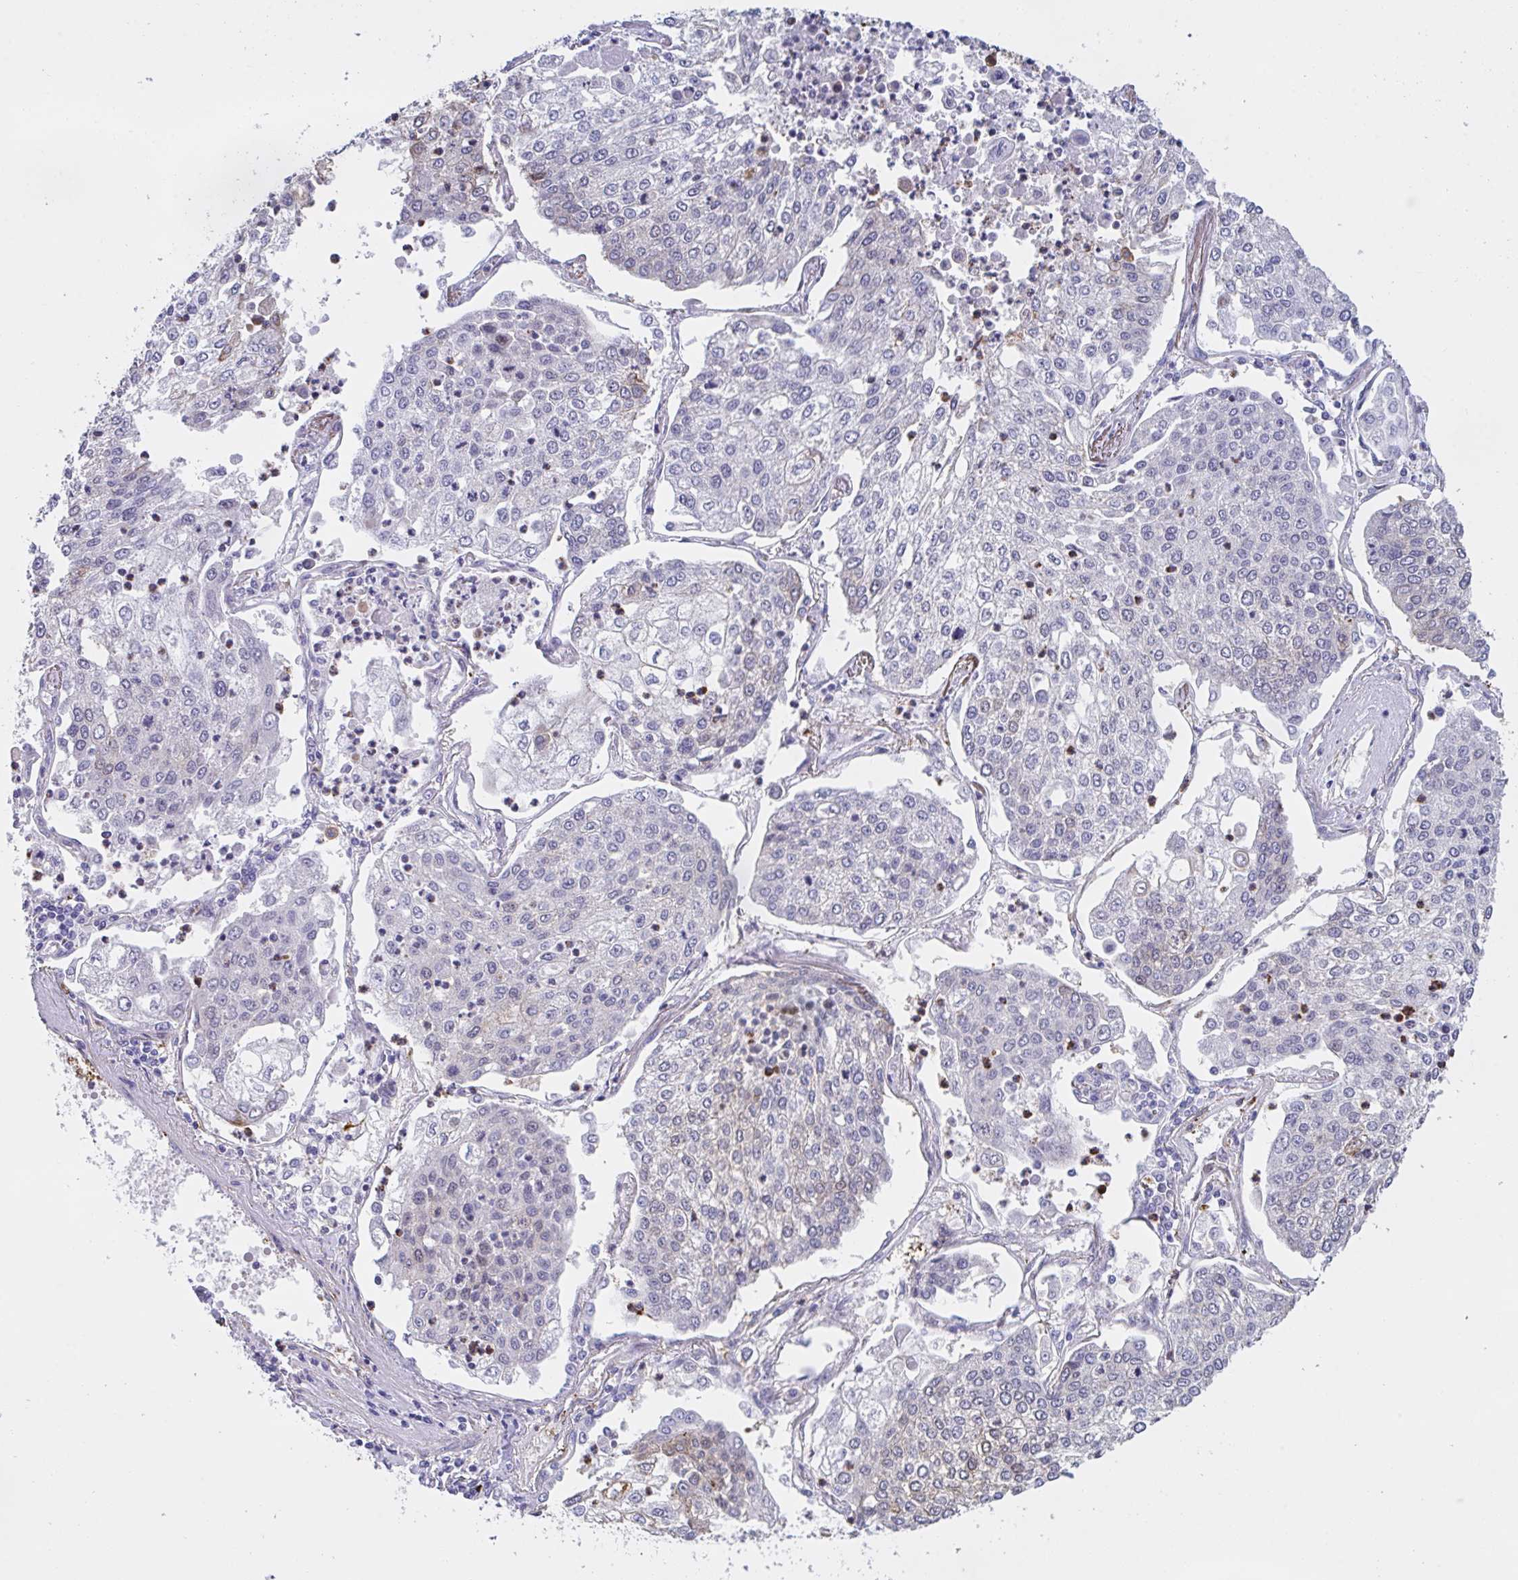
{"staining": {"intensity": "weak", "quantity": "<25%", "location": "cytoplasmic/membranous"}, "tissue": "lung cancer", "cell_type": "Tumor cells", "image_type": "cancer", "snomed": [{"axis": "morphology", "description": "Squamous cell carcinoma, NOS"}, {"axis": "topography", "description": "Lung"}], "caption": "An image of human lung cancer (squamous cell carcinoma) is negative for staining in tumor cells.", "gene": "PELI2", "patient": {"sex": "male", "age": 74}}